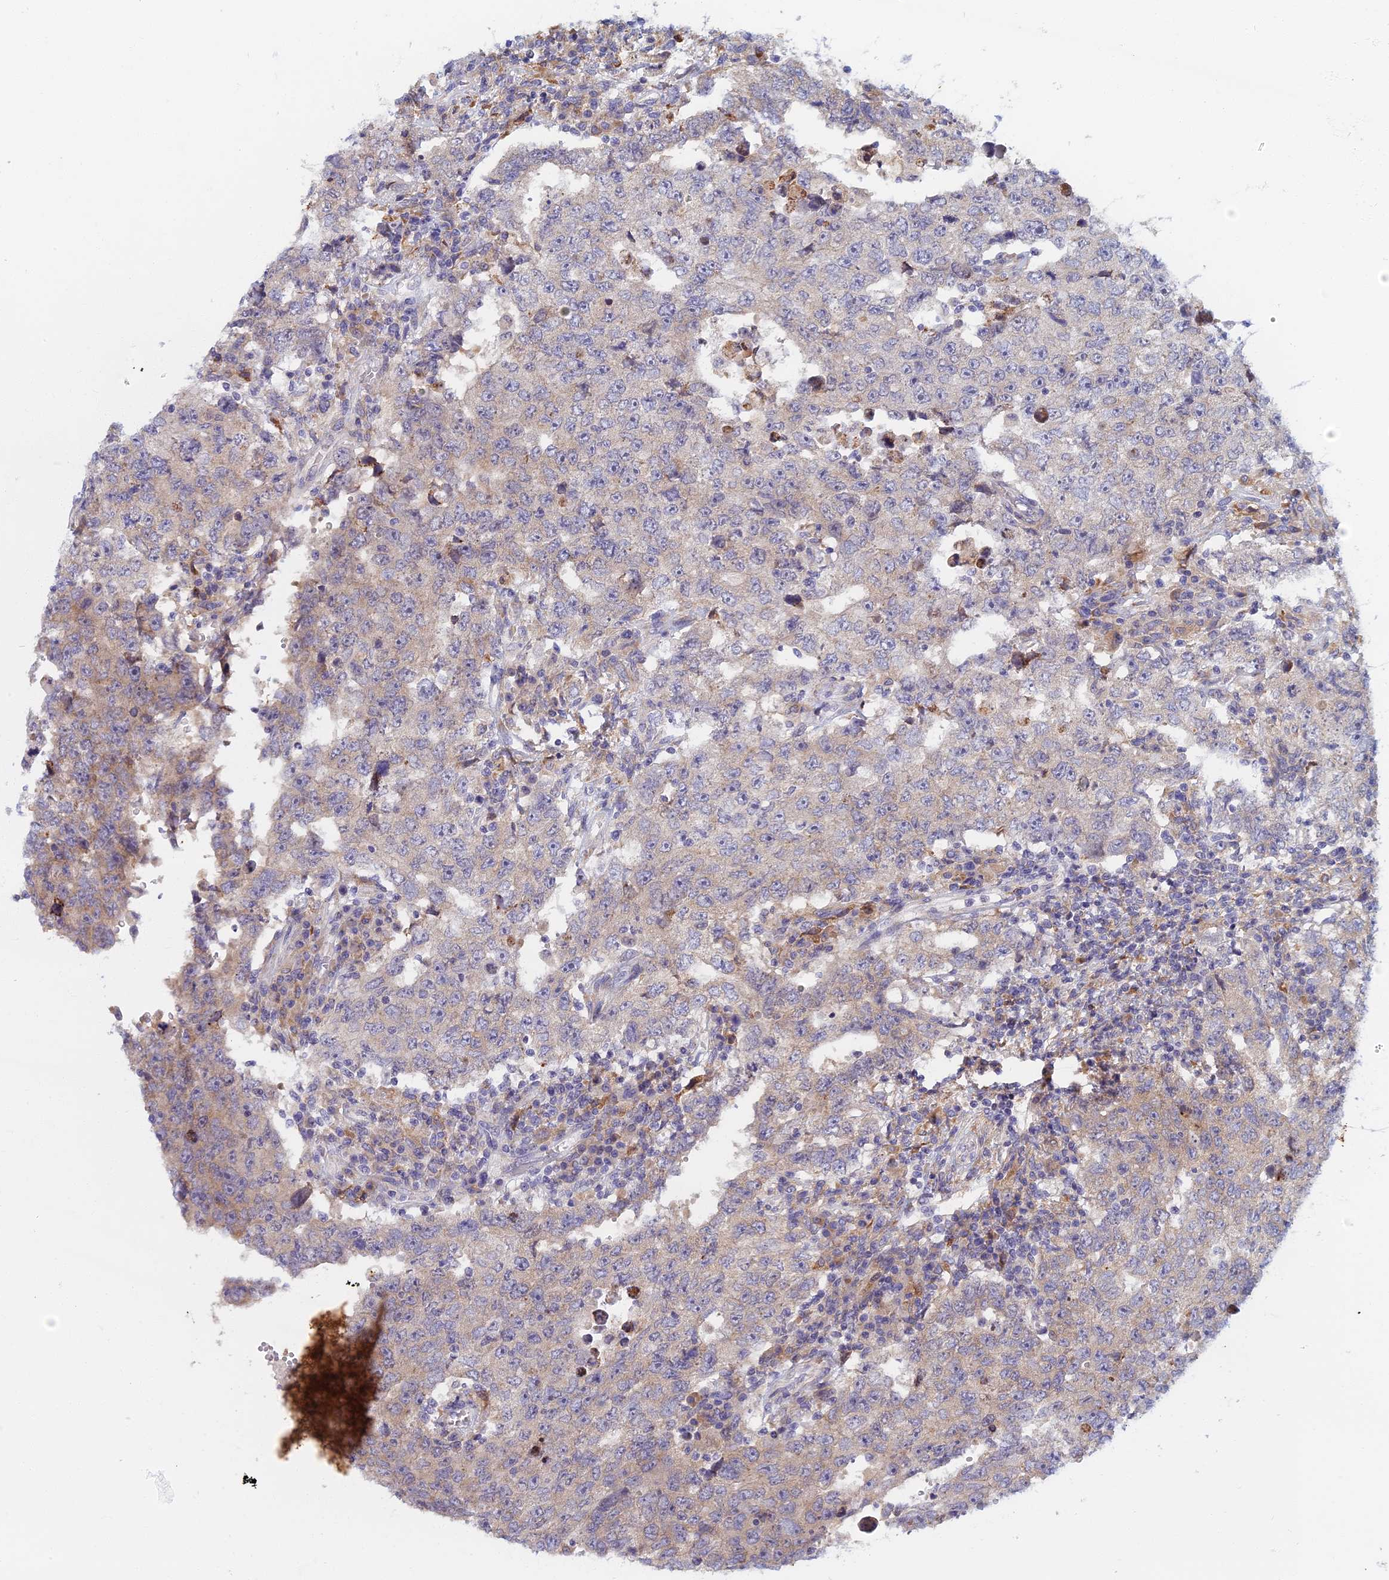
{"staining": {"intensity": "weak", "quantity": "<25%", "location": "cytoplasmic/membranous"}, "tissue": "testis cancer", "cell_type": "Tumor cells", "image_type": "cancer", "snomed": [{"axis": "morphology", "description": "Carcinoma, Embryonal, NOS"}, {"axis": "topography", "description": "Testis"}], "caption": "There is no significant positivity in tumor cells of embryonal carcinoma (testis).", "gene": "DDX51", "patient": {"sex": "male", "age": 26}}